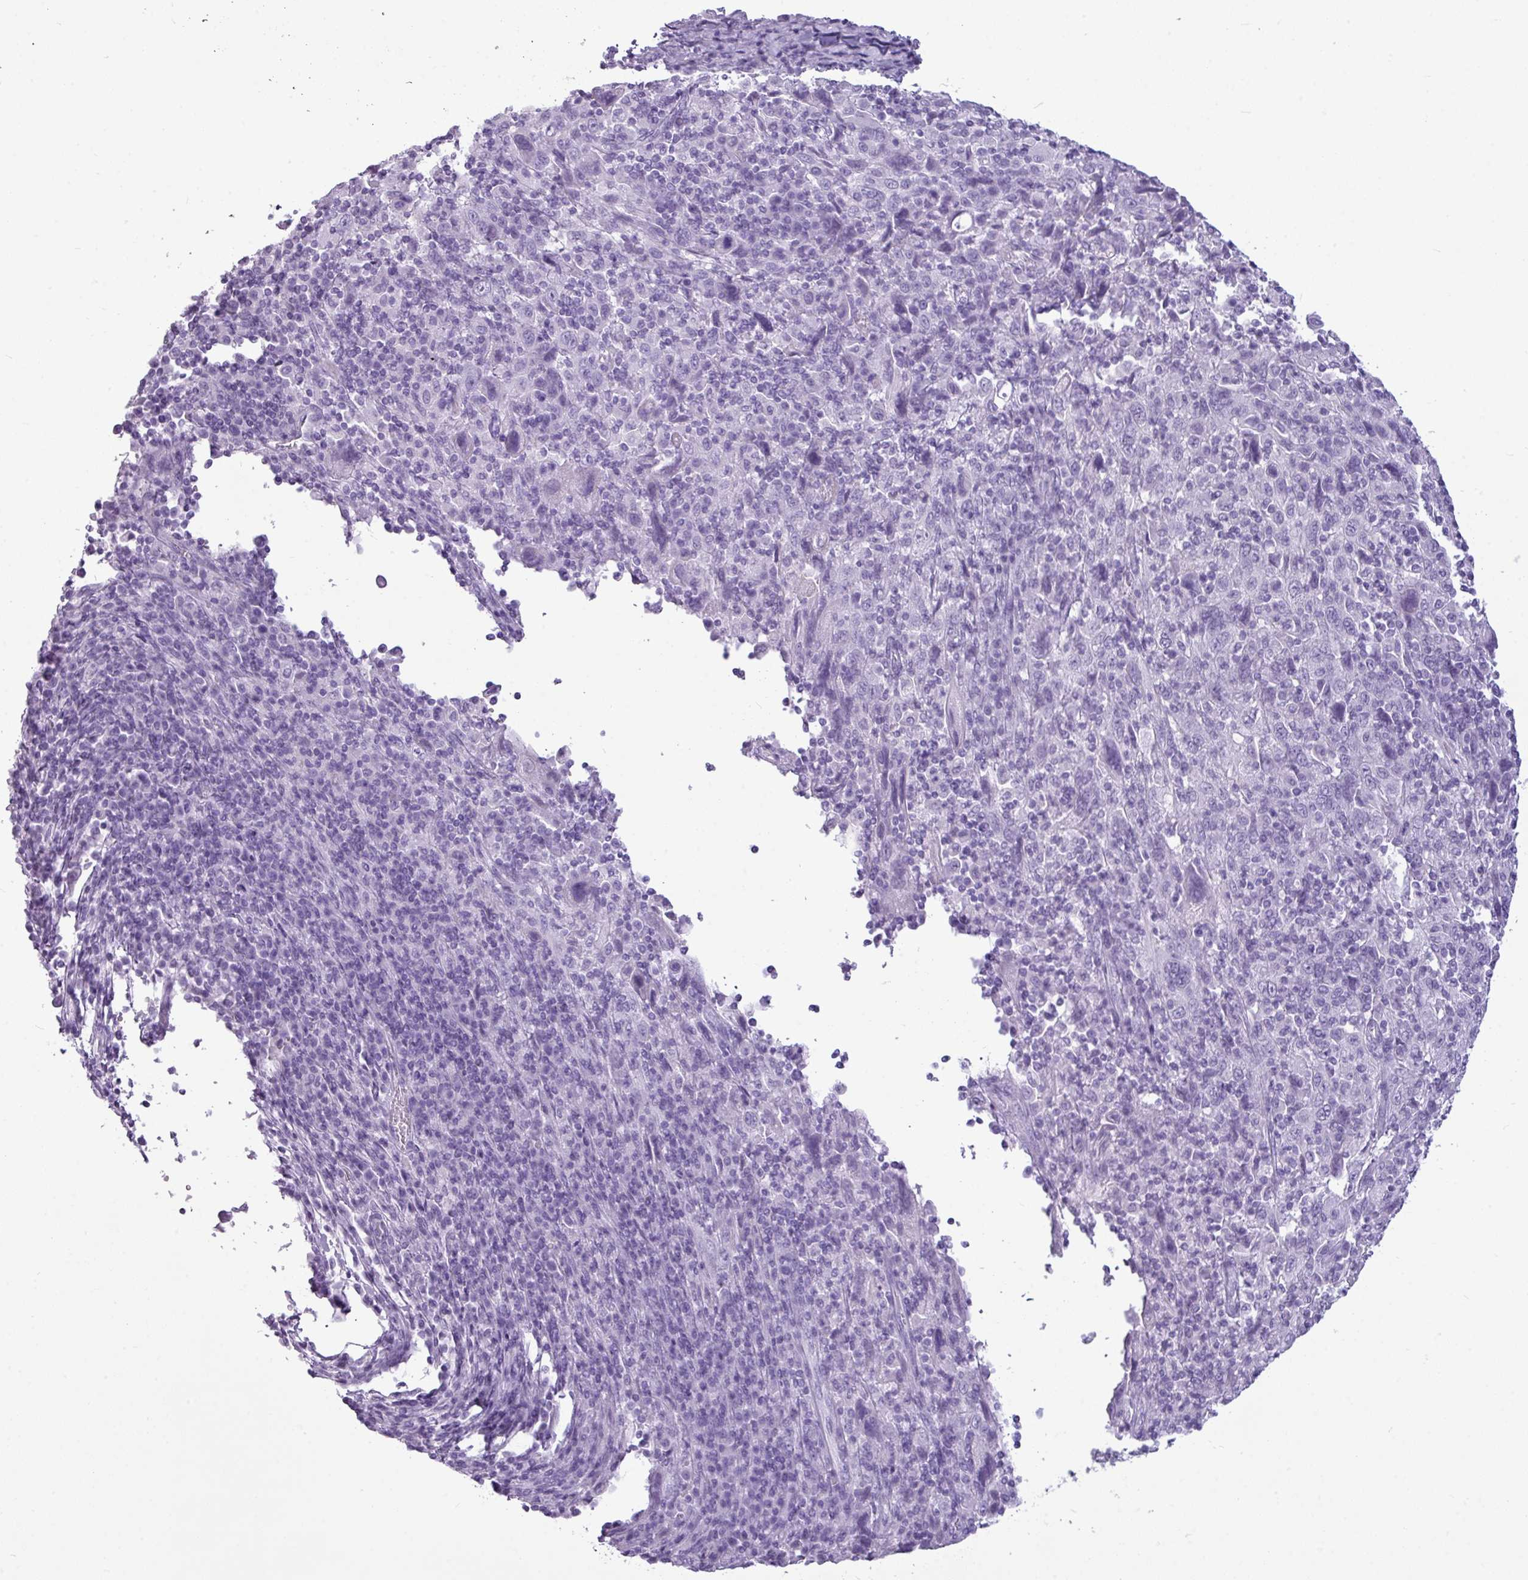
{"staining": {"intensity": "negative", "quantity": "none", "location": "none"}, "tissue": "cervical cancer", "cell_type": "Tumor cells", "image_type": "cancer", "snomed": [{"axis": "morphology", "description": "Squamous cell carcinoma, NOS"}, {"axis": "topography", "description": "Cervix"}], "caption": "An IHC histopathology image of cervical squamous cell carcinoma is shown. There is no staining in tumor cells of cervical squamous cell carcinoma. Brightfield microscopy of immunohistochemistry (IHC) stained with DAB (brown) and hematoxylin (blue), captured at high magnification.", "gene": "AMY1B", "patient": {"sex": "female", "age": 46}}